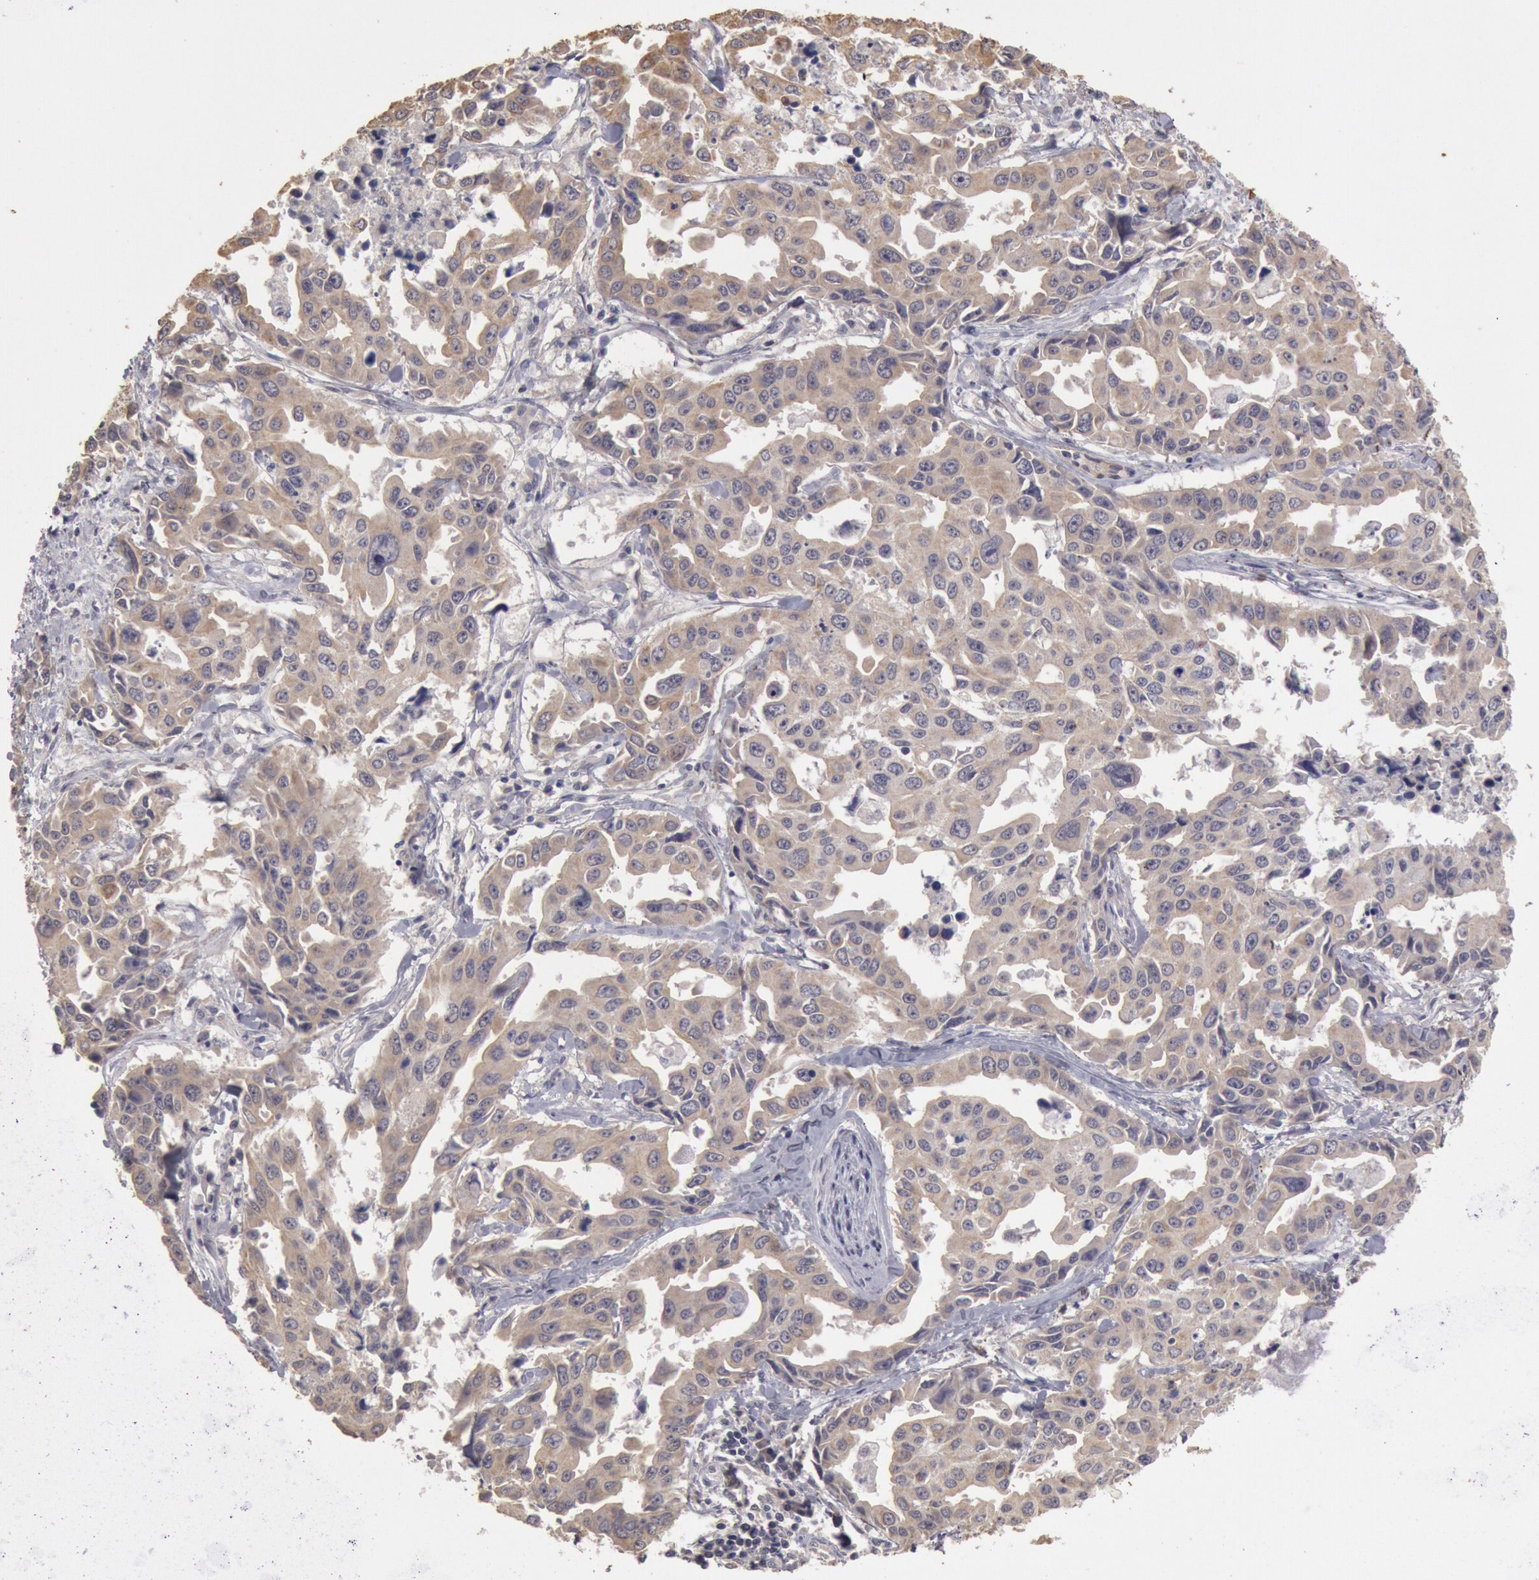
{"staining": {"intensity": "weak", "quantity": ">75%", "location": "cytoplasmic/membranous"}, "tissue": "lung cancer", "cell_type": "Tumor cells", "image_type": "cancer", "snomed": [{"axis": "morphology", "description": "Adenocarcinoma, NOS"}, {"axis": "topography", "description": "Lung"}], "caption": "High-magnification brightfield microscopy of lung cancer (adenocarcinoma) stained with DAB (brown) and counterstained with hematoxylin (blue). tumor cells exhibit weak cytoplasmic/membranous positivity is present in approximately>75% of cells.", "gene": "ZFP36L1", "patient": {"sex": "male", "age": 64}}